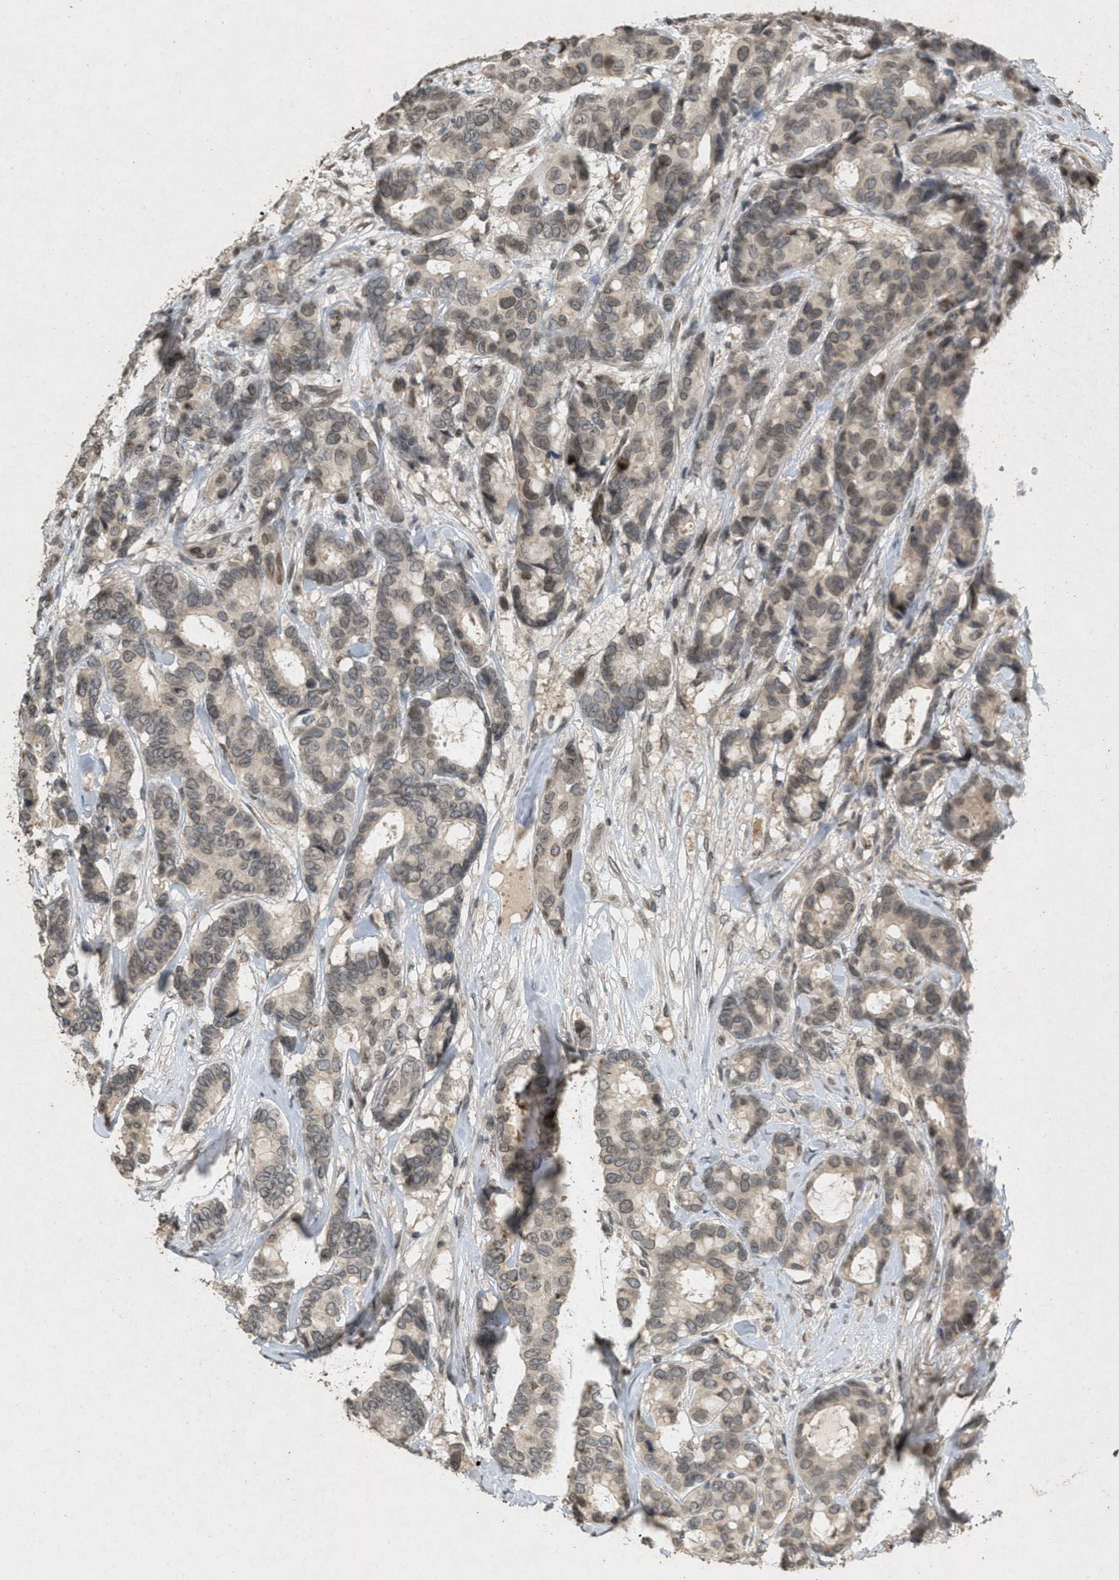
{"staining": {"intensity": "moderate", "quantity": ">75%", "location": "cytoplasmic/membranous,nuclear"}, "tissue": "breast cancer", "cell_type": "Tumor cells", "image_type": "cancer", "snomed": [{"axis": "morphology", "description": "Duct carcinoma"}, {"axis": "topography", "description": "Breast"}], "caption": "A micrograph of human breast infiltrating ductal carcinoma stained for a protein exhibits moderate cytoplasmic/membranous and nuclear brown staining in tumor cells.", "gene": "ABHD6", "patient": {"sex": "female", "age": 87}}